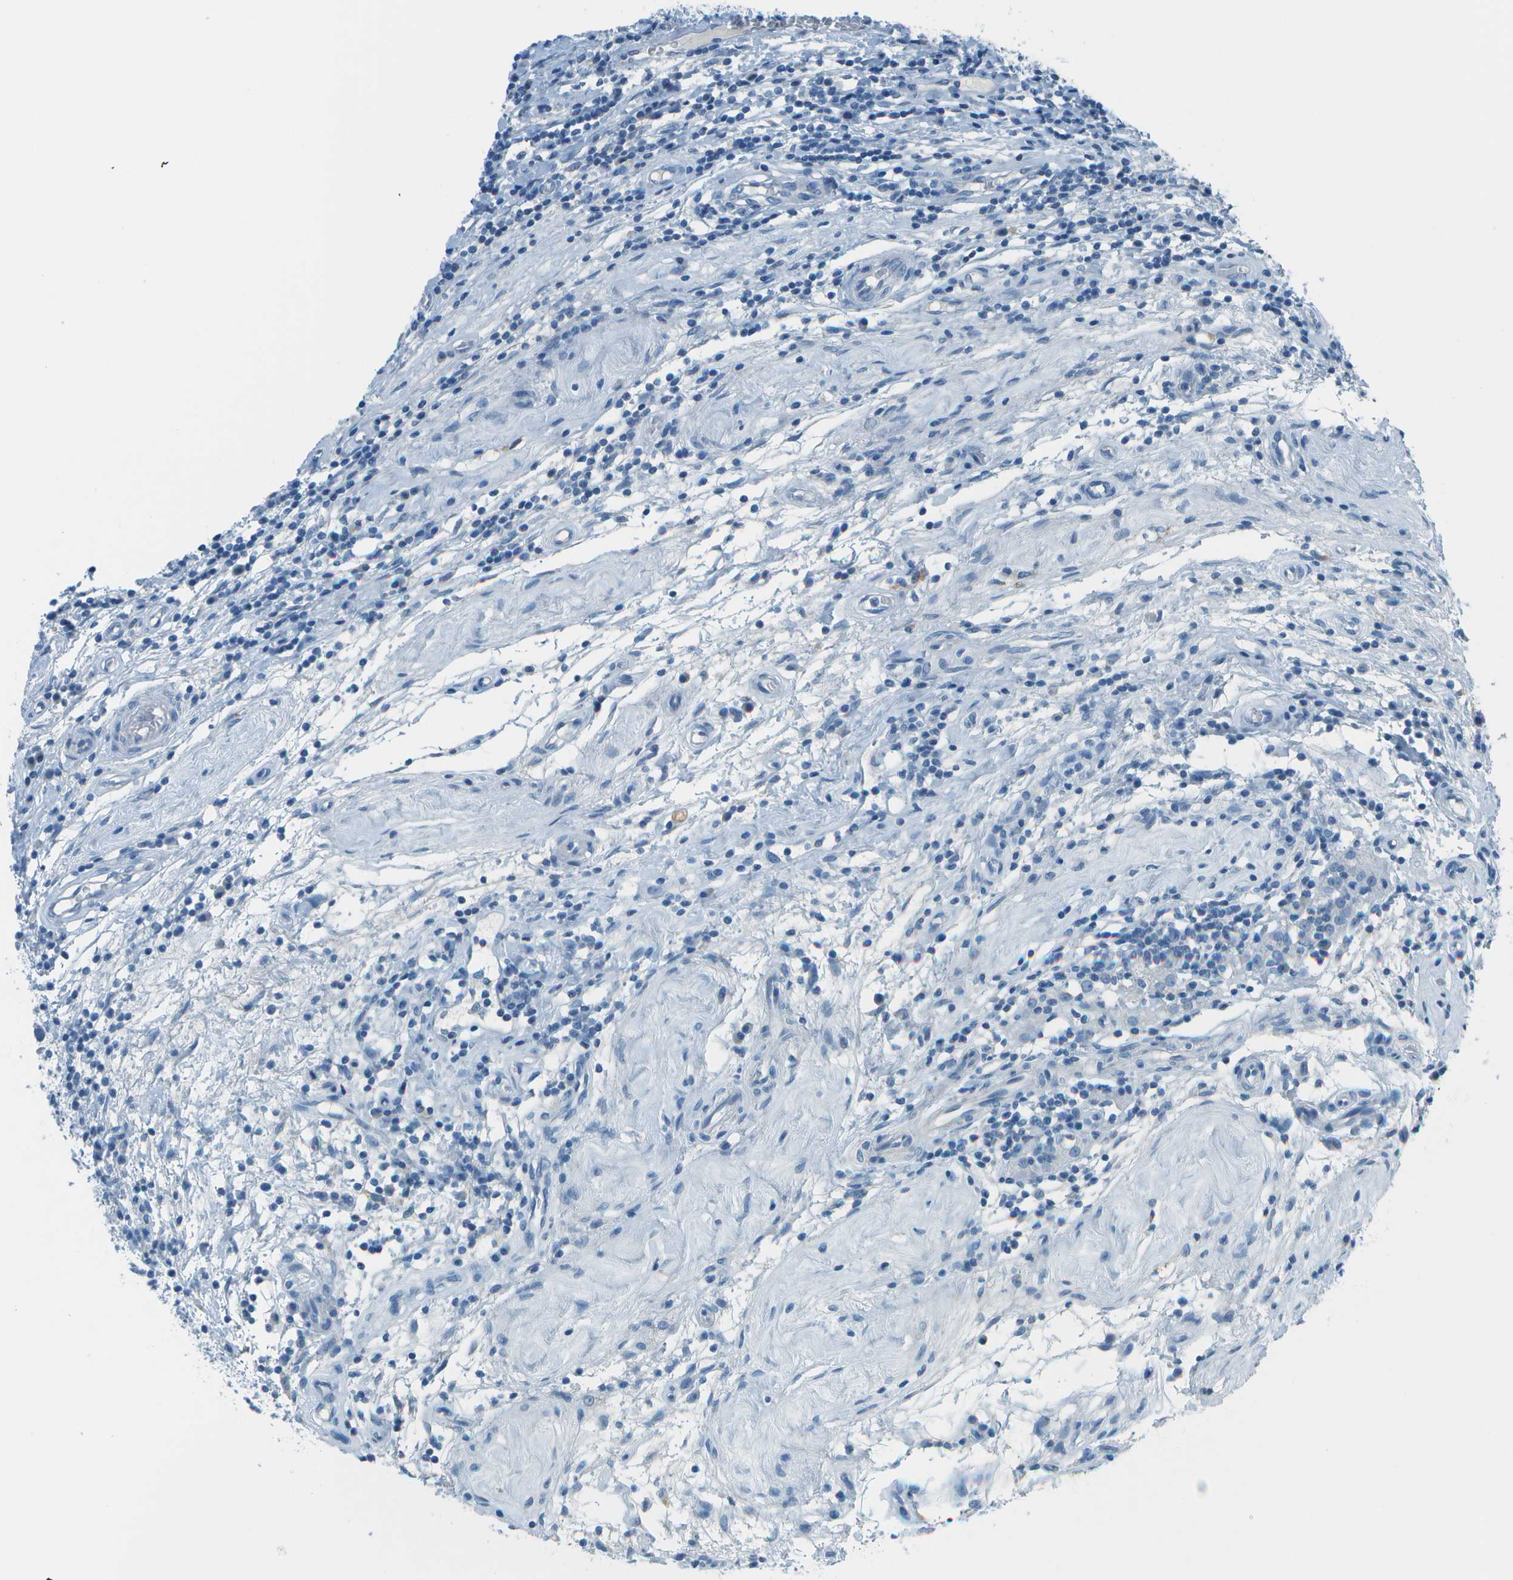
{"staining": {"intensity": "negative", "quantity": "none", "location": "none"}, "tissue": "testis cancer", "cell_type": "Tumor cells", "image_type": "cancer", "snomed": [{"axis": "morphology", "description": "Seminoma, NOS"}, {"axis": "topography", "description": "Testis"}], "caption": "Human seminoma (testis) stained for a protein using IHC displays no staining in tumor cells.", "gene": "FGF1", "patient": {"sex": "male", "age": 43}}